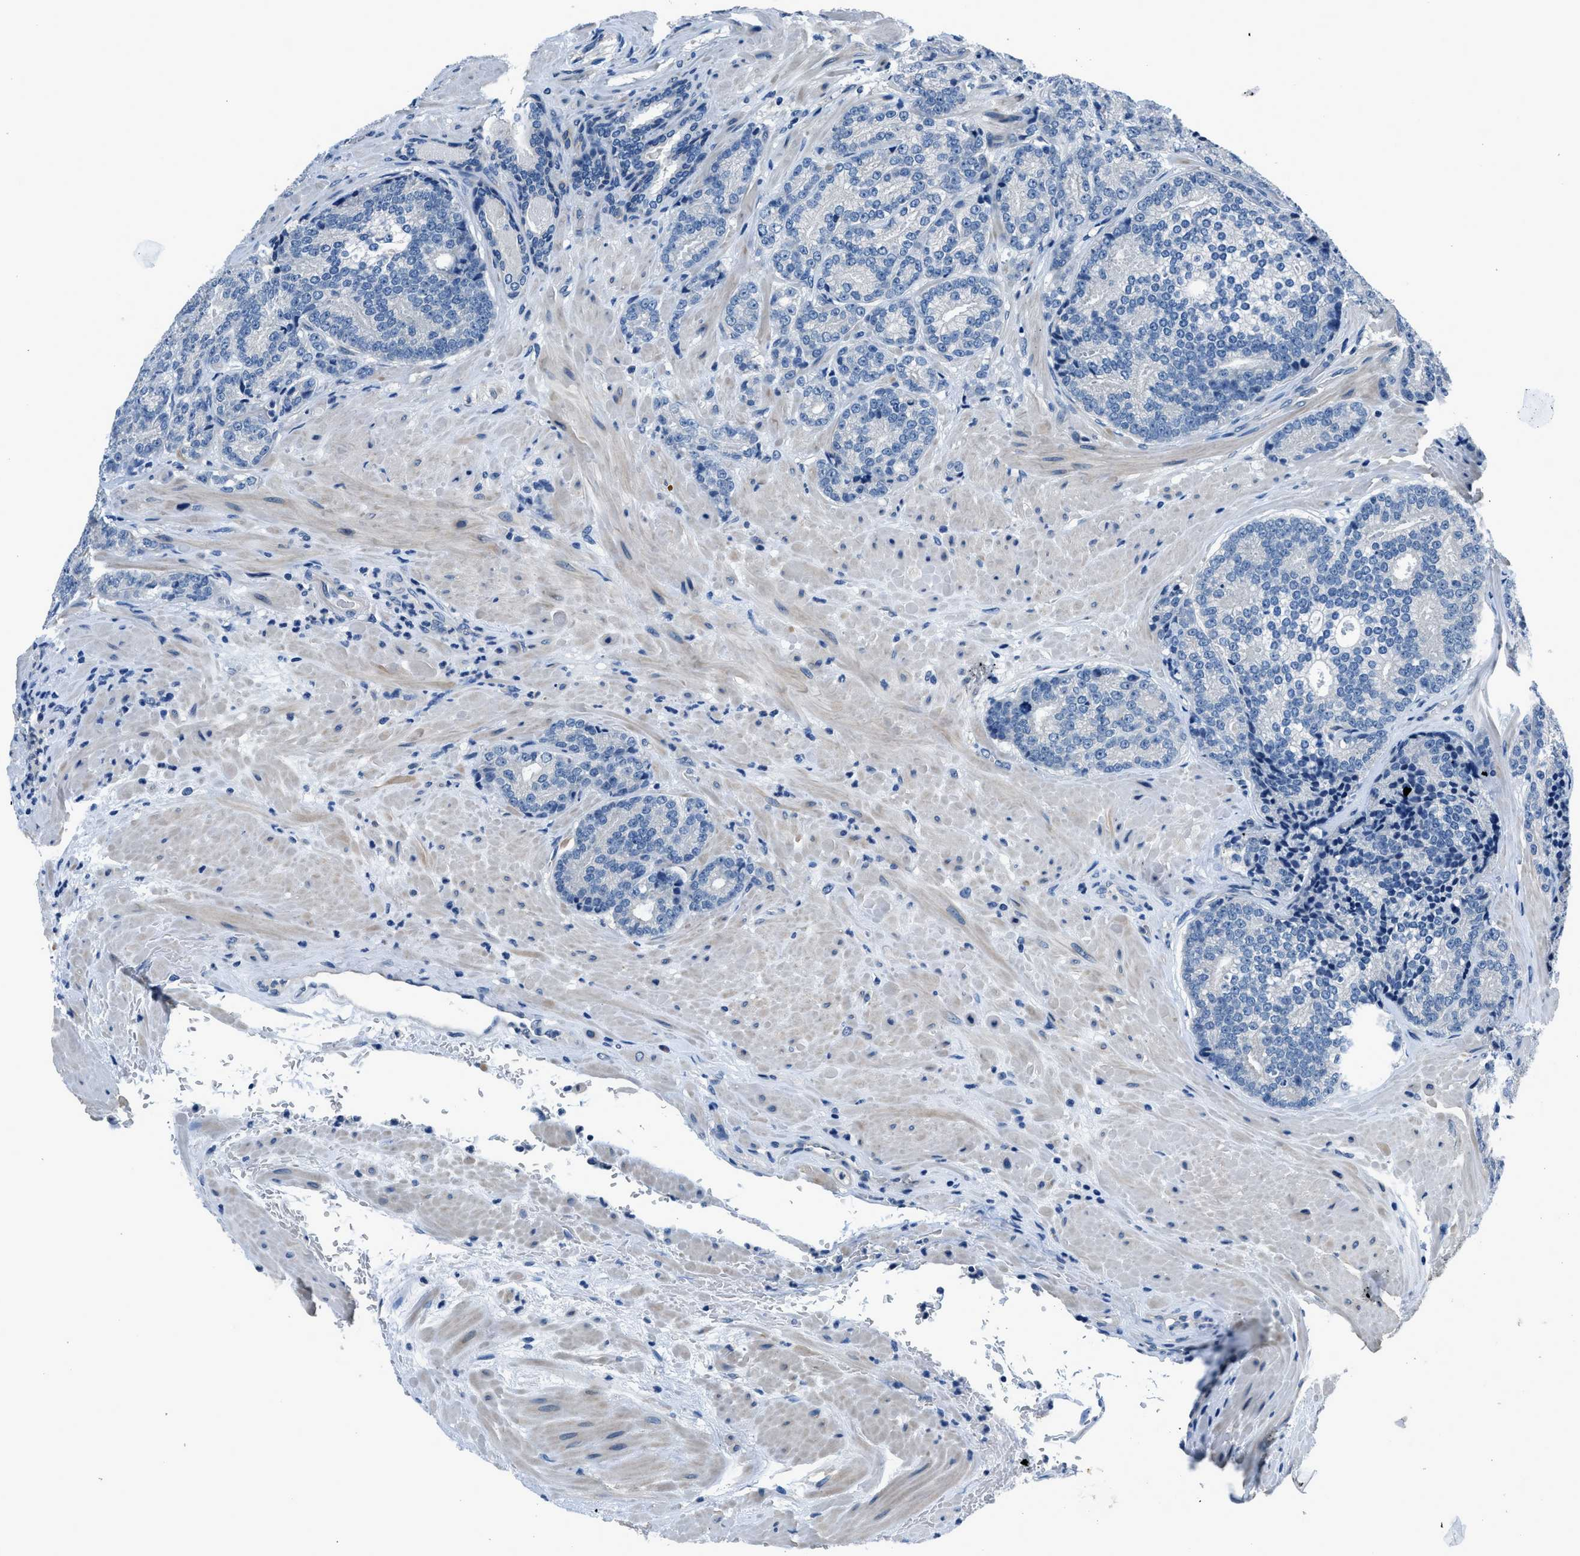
{"staining": {"intensity": "negative", "quantity": "none", "location": "none"}, "tissue": "prostate cancer", "cell_type": "Tumor cells", "image_type": "cancer", "snomed": [{"axis": "morphology", "description": "Adenocarcinoma, High grade"}, {"axis": "topography", "description": "Prostate"}], "caption": "A micrograph of human prostate cancer (high-grade adenocarcinoma) is negative for staining in tumor cells.", "gene": "GJA3", "patient": {"sex": "male", "age": 61}}